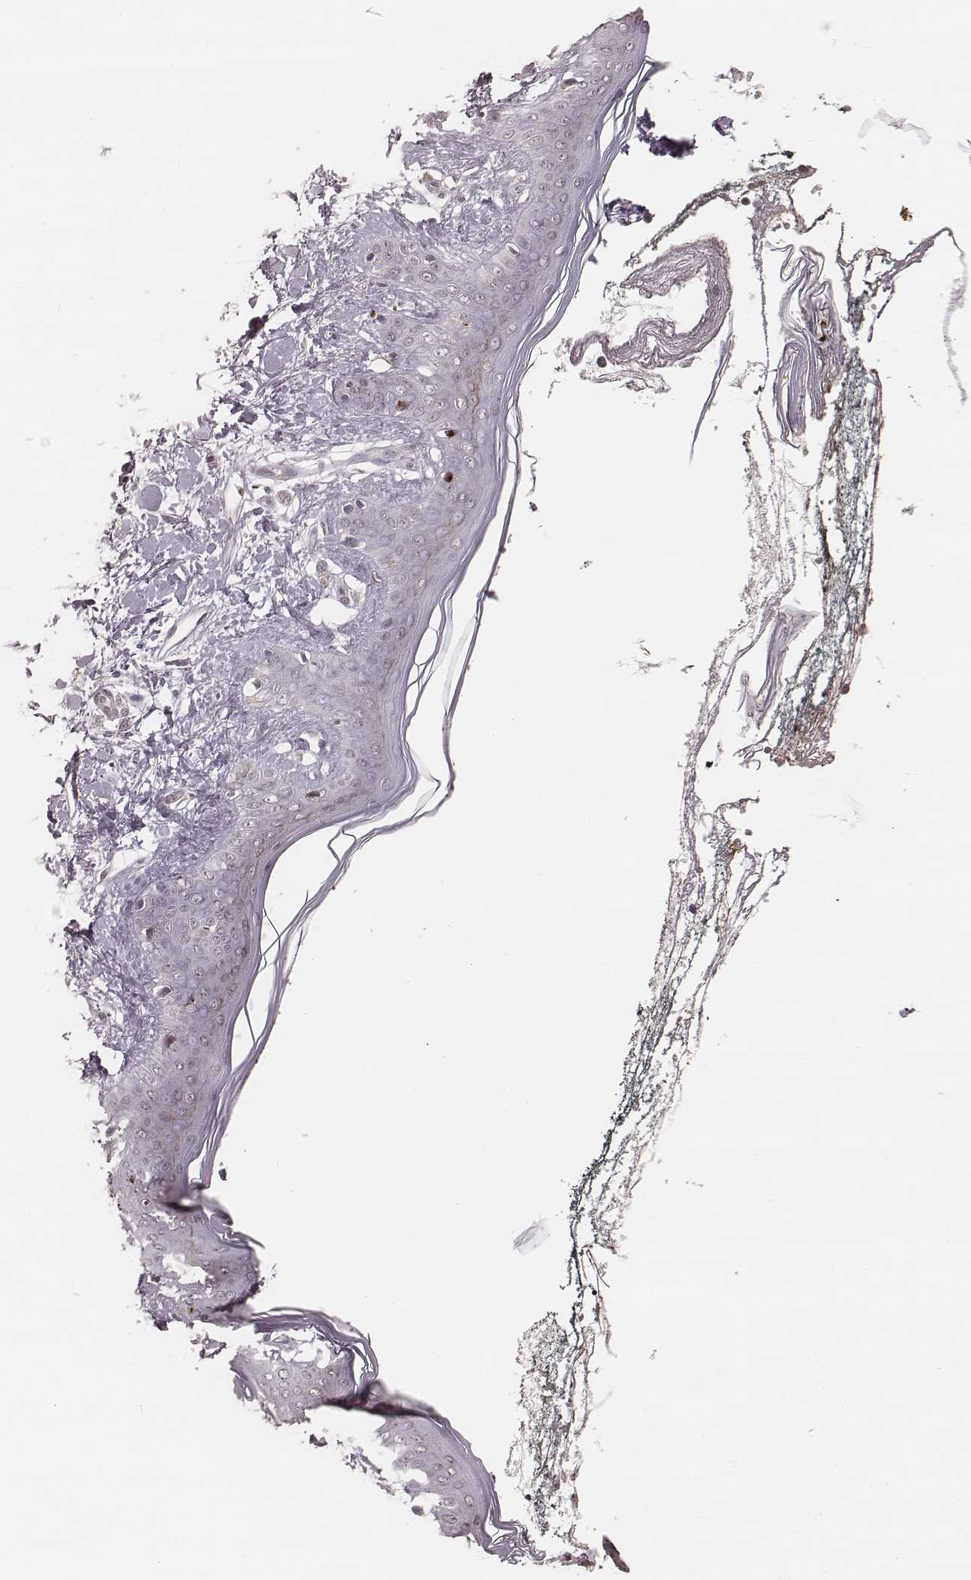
{"staining": {"intensity": "negative", "quantity": "none", "location": "none"}, "tissue": "skin", "cell_type": "Fibroblasts", "image_type": "normal", "snomed": [{"axis": "morphology", "description": "Normal tissue, NOS"}, {"axis": "topography", "description": "Skin"}], "caption": "A high-resolution histopathology image shows IHC staining of normal skin, which reveals no significant positivity in fibroblasts. Brightfield microscopy of IHC stained with DAB (brown) and hematoxylin (blue), captured at high magnification.", "gene": "SLC7A4", "patient": {"sex": "female", "age": 34}}